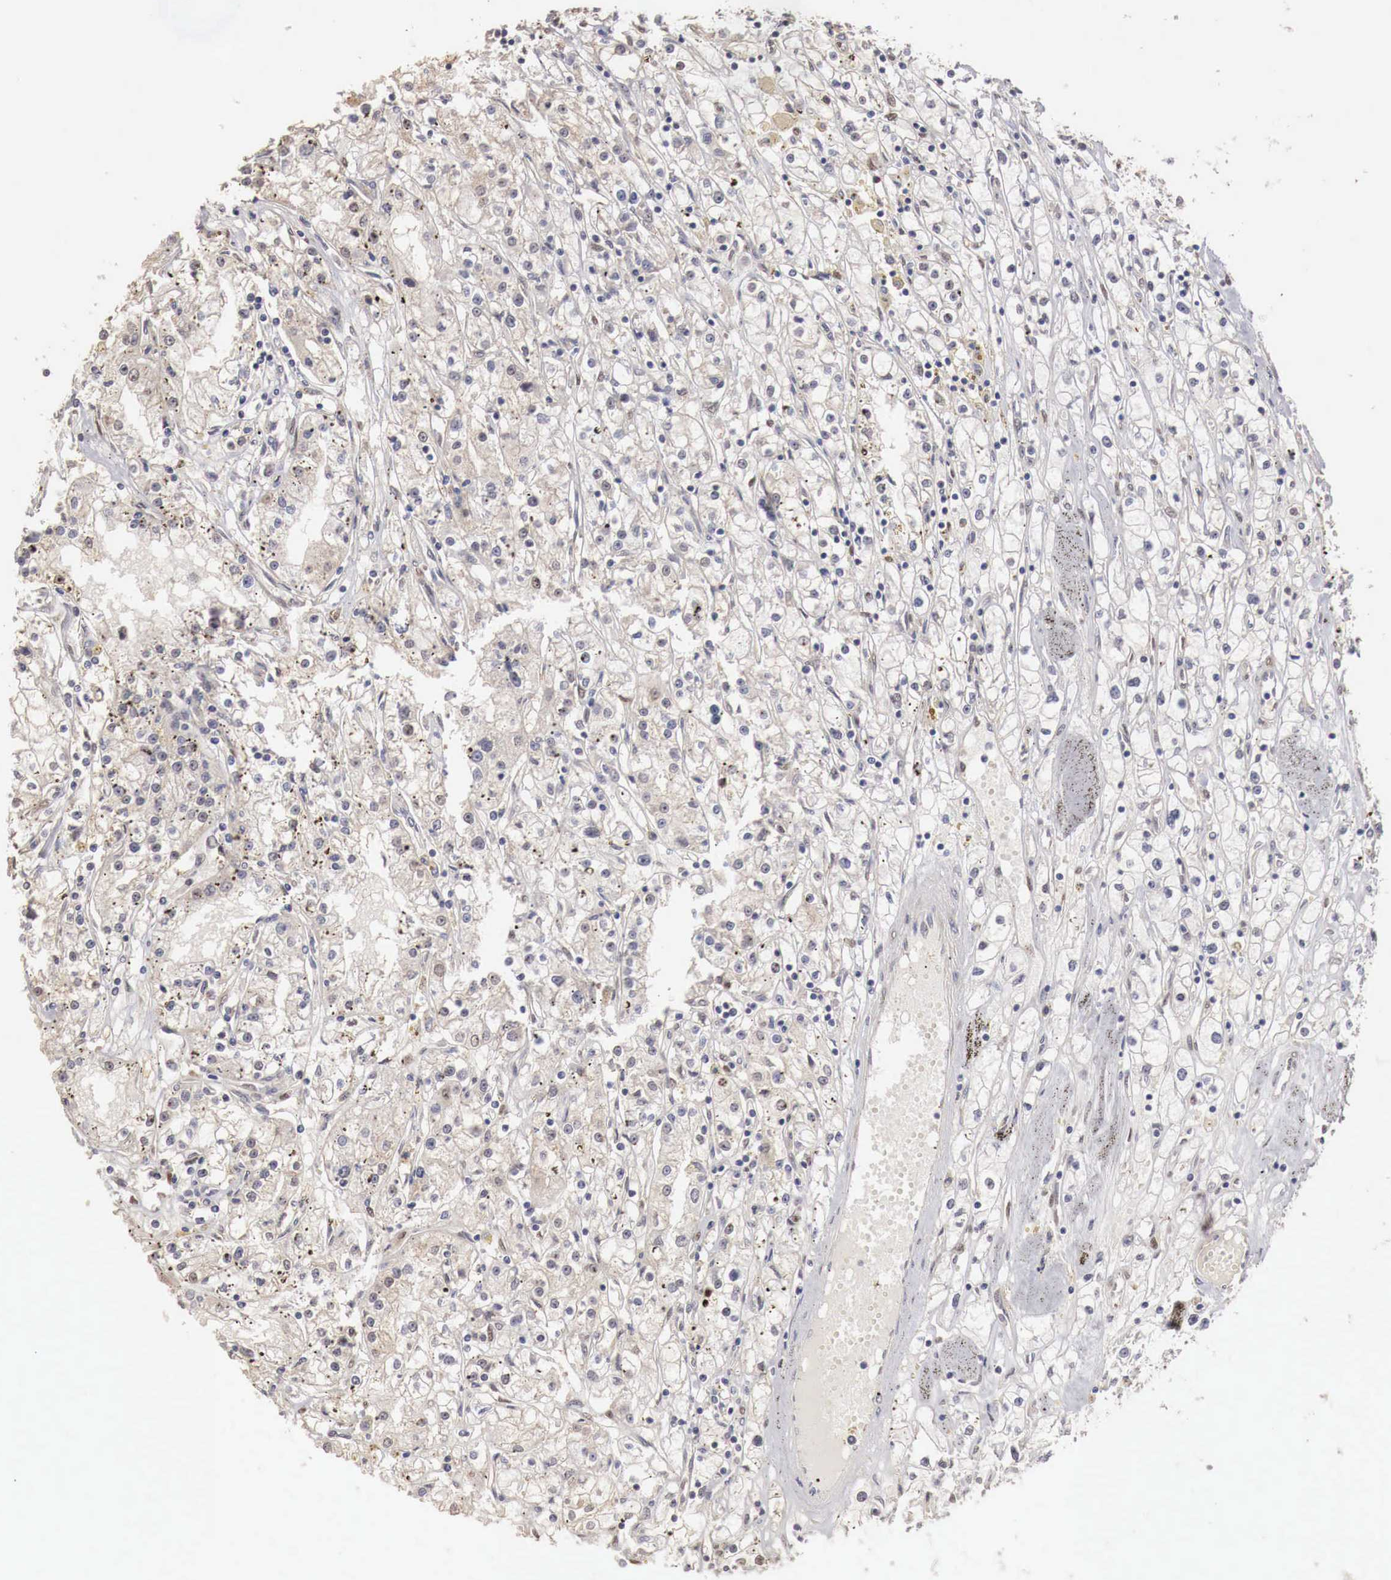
{"staining": {"intensity": "negative", "quantity": "none", "location": "none"}, "tissue": "renal cancer", "cell_type": "Tumor cells", "image_type": "cancer", "snomed": [{"axis": "morphology", "description": "Adenocarcinoma, NOS"}, {"axis": "topography", "description": "Kidney"}], "caption": "Immunohistochemical staining of renal cancer displays no significant staining in tumor cells.", "gene": "KHDRBS2", "patient": {"sex": "male", "age": 56}}